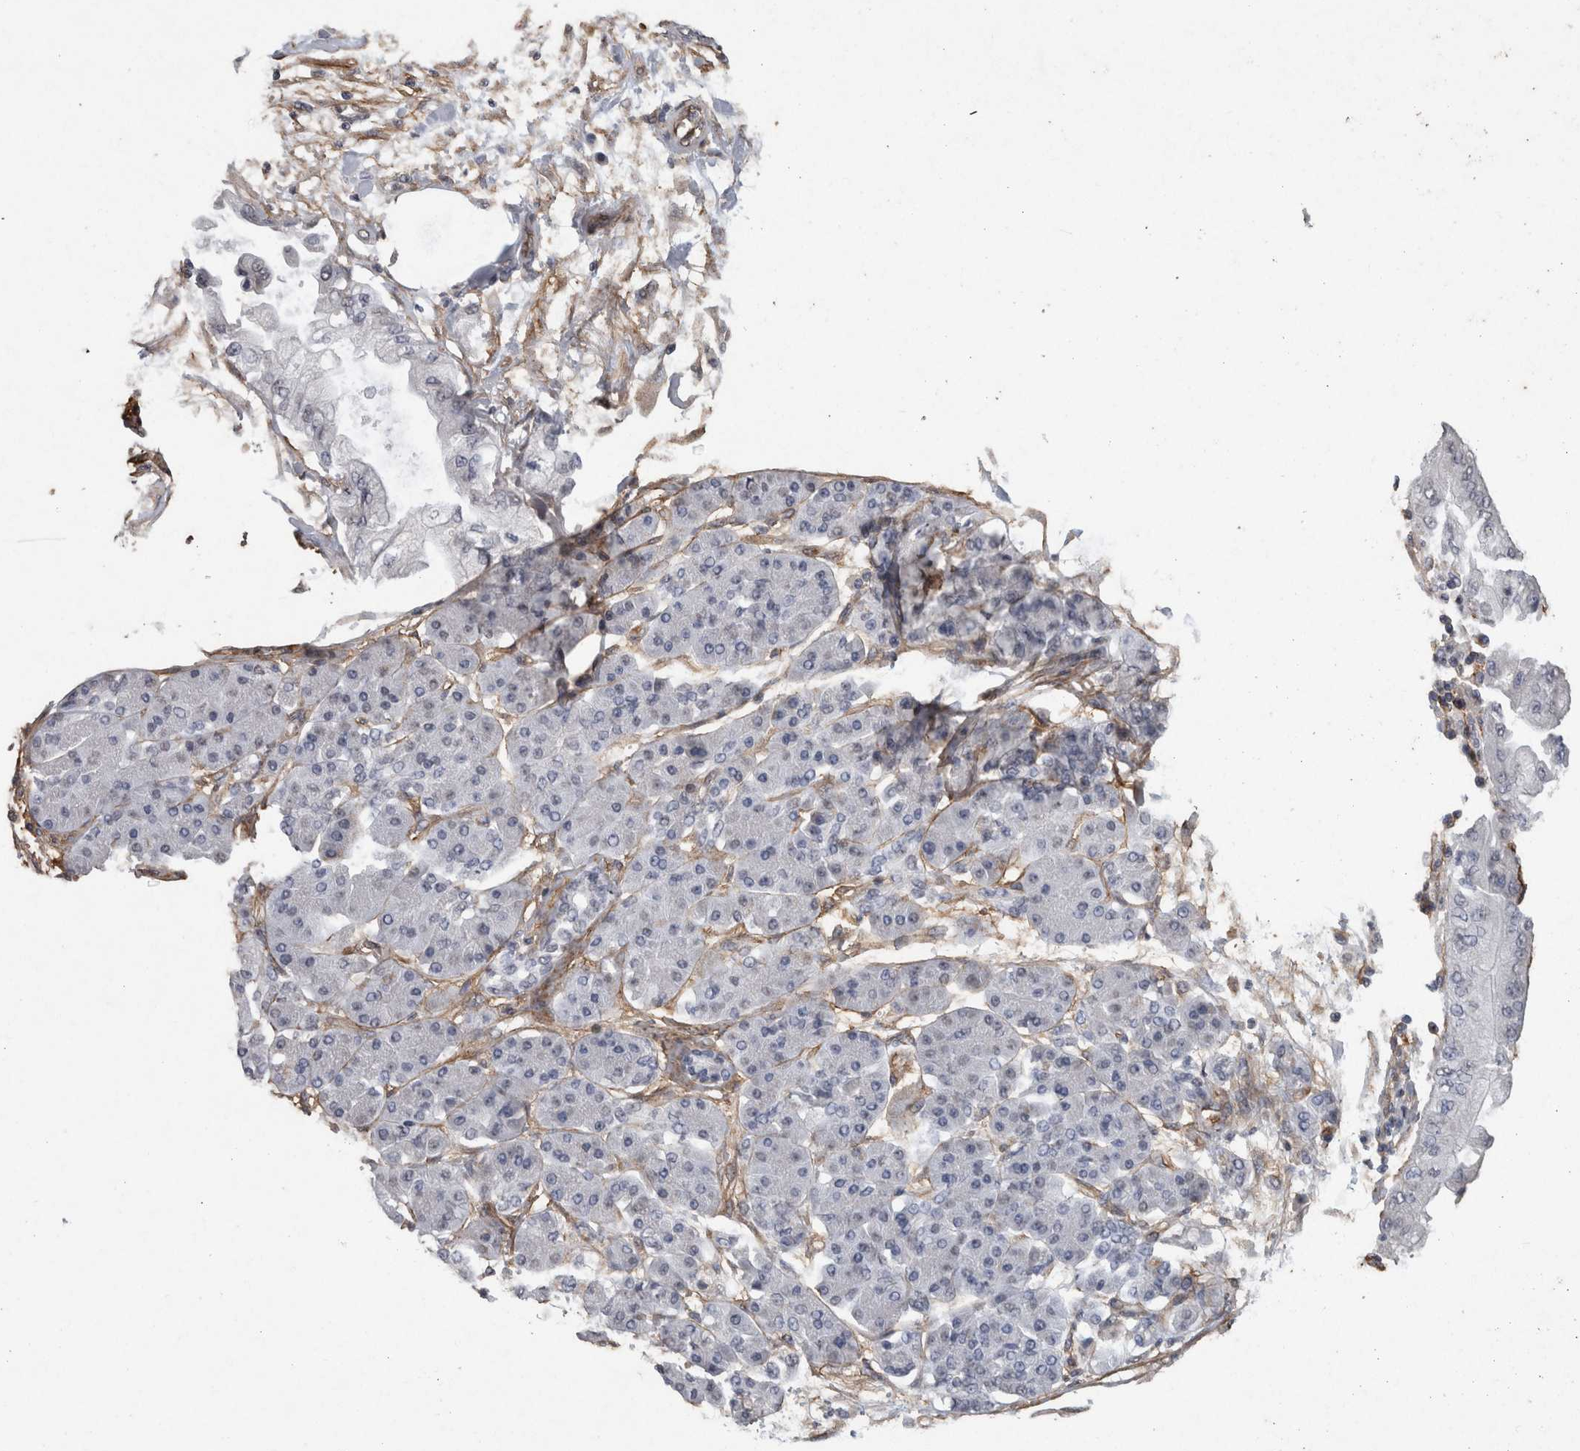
{"staining": {"intensity": "negative", "quantity": "none", "location": "none"}, "tissue": "pancreatic cancer", "cell_type": "Tumor cells", "image_type": "cancer", "snomed": [{"axis": "morphology", "description": "Adenocarcinoma, NOS"}, {"axis": "morphology", "description": "Adenocarcinoma, metastatic, NOS"}, {"axis": "topography", "description": "Lymph node"}, {"axis": "topography", "description": "Pancreas"}, {"axis": "topography", "description": "Duodenum"}], "caption": "Immunohistochemical staining of human pancreatic adenocarcinoma reveals no significant staining in tumor cells.", "gene": "RECK", "patient": {"sex": "female", "age": 64}}